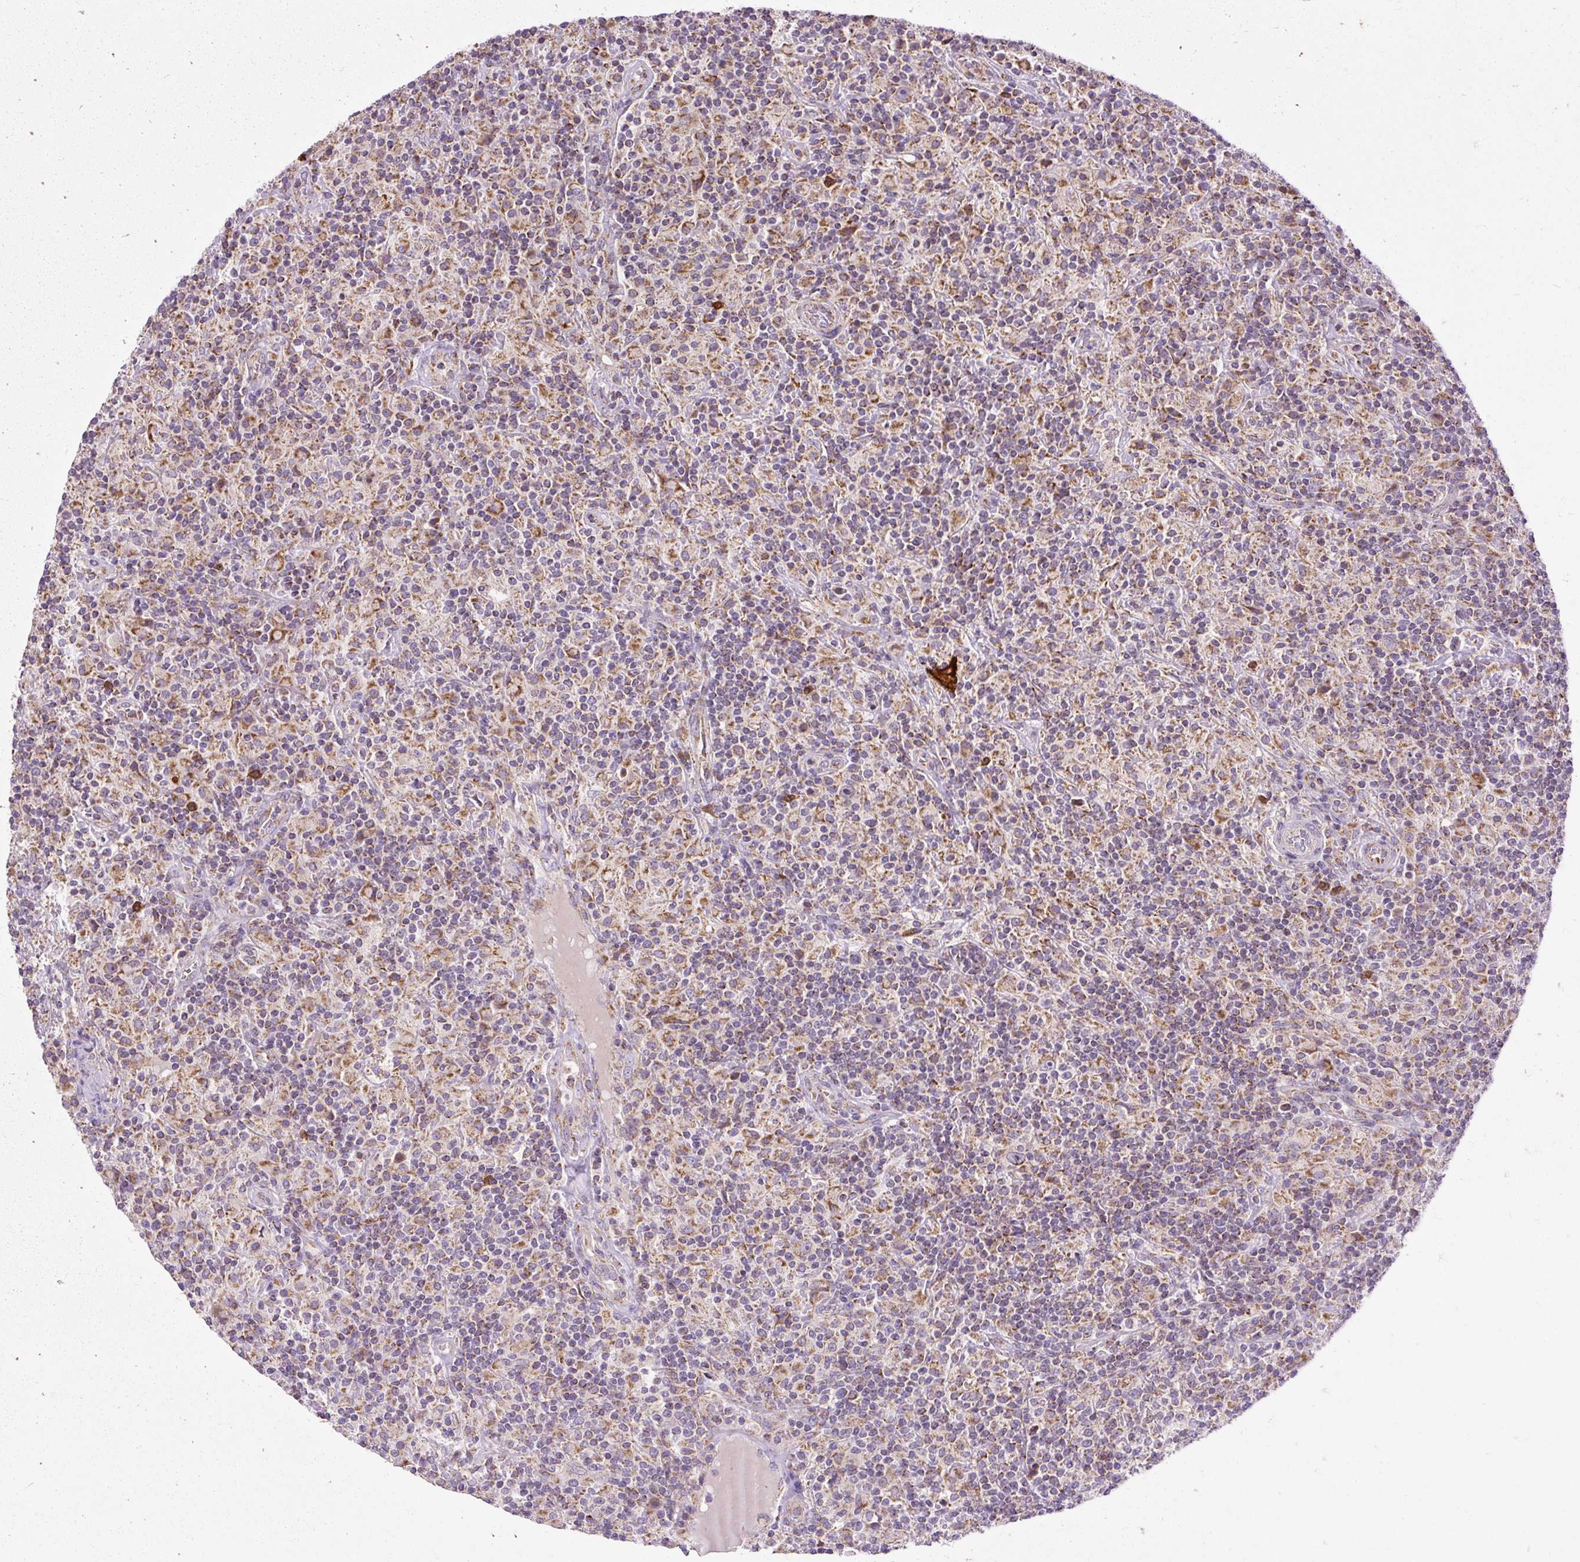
{"staining": {"intensity": "moderate", "quantity": ">75%", "location": "cytoplasmic/membranous"}, "tissue": "lymphoma", "cell_type": "Tumor cells", "image_type": "cancer", "snomed": [{"axis": "morphology", "description": "Hodgkin's disease, NOS"}, {"axis": "topography", "description": "Lymph node"}], "caption": "An IHC photomicrograph of tumor tissue is shown. Protein staining in brown highlights moderate cytoplasmic/membranous positivity in lymphoma within tumor cells. The staining is performed using DAB brown chromogen to label protein expression. The nuclei are counter-stained blue using hematoxylin.", "gene": "TM2D3", "patient": {"sex": "male", "age": 70}}